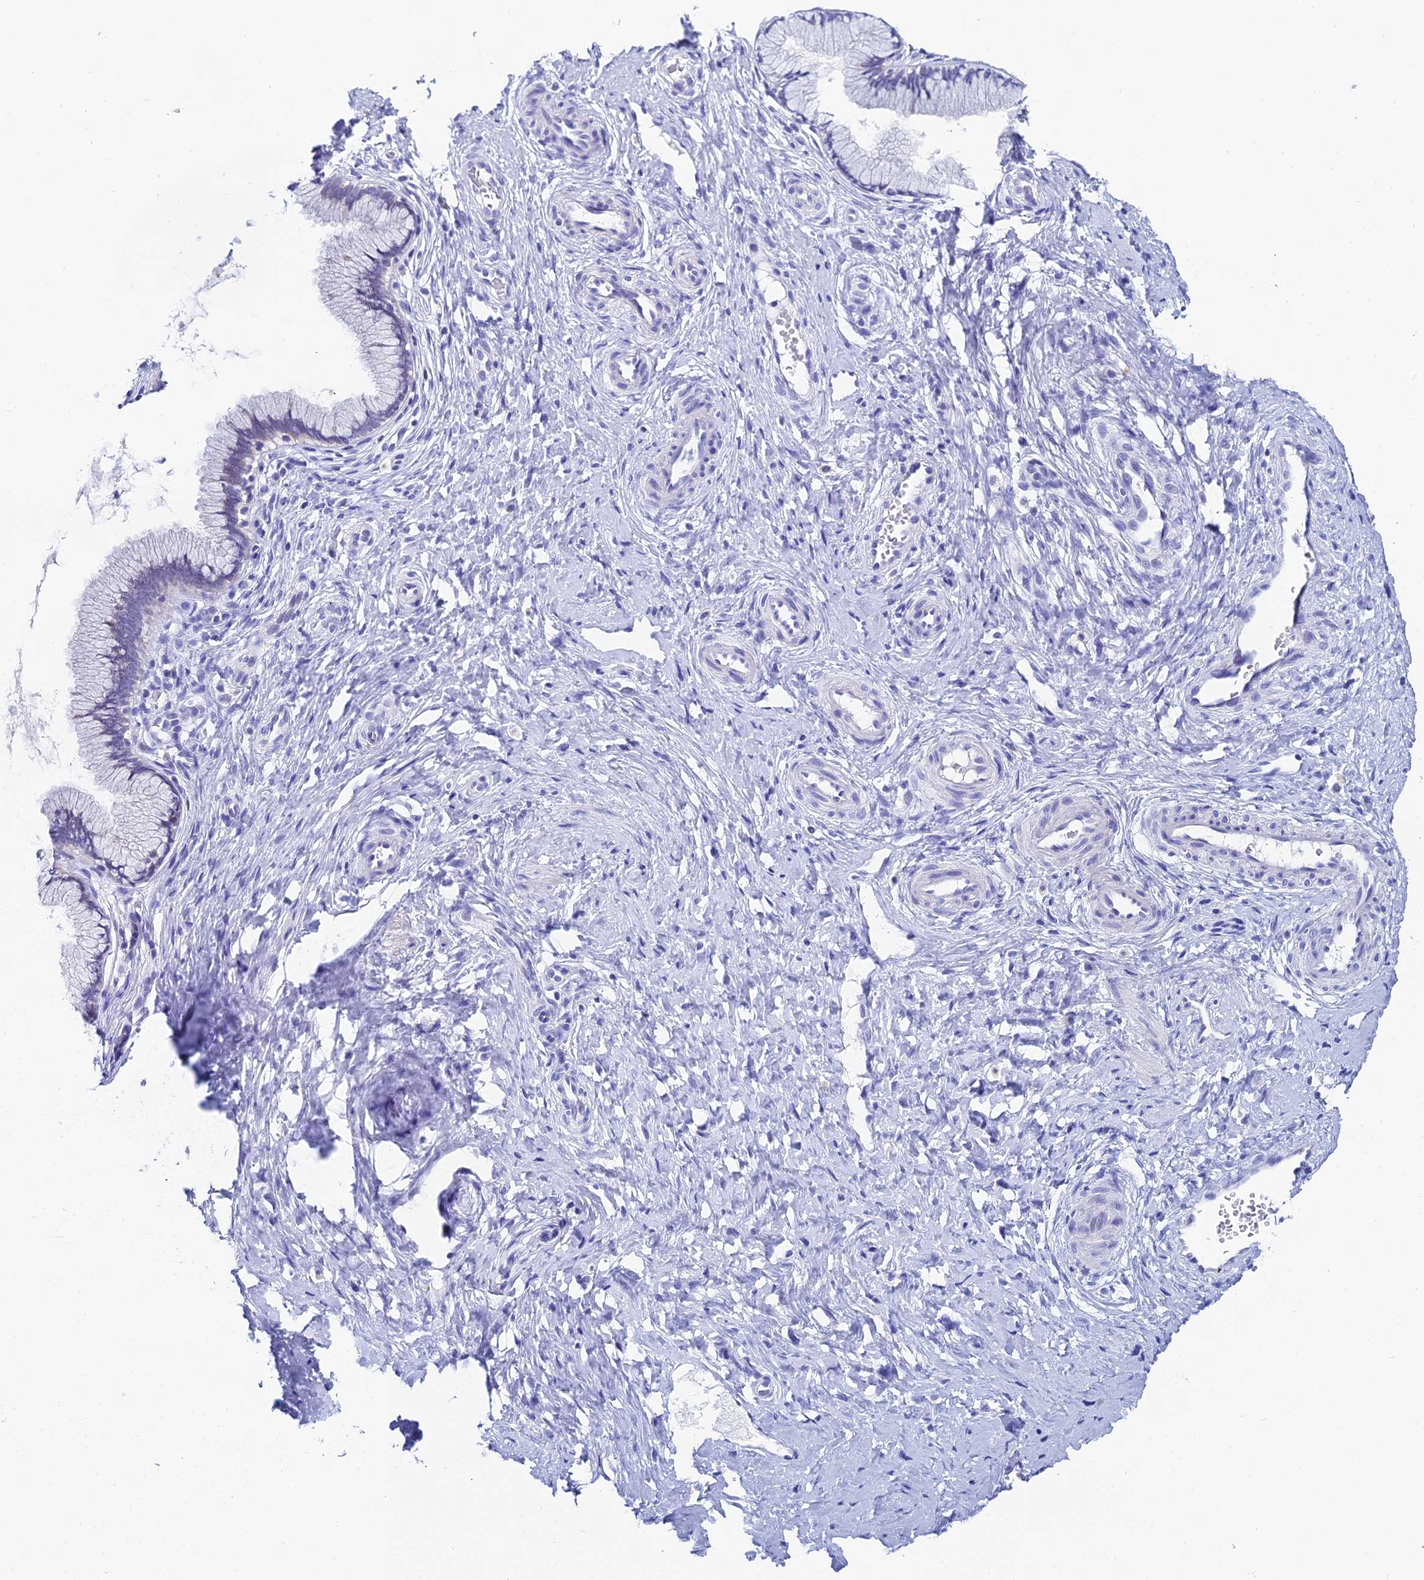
{"staining": {"intensity": "negative", "quantity": "none", "location": "none"}, "tissue": "cervix", "cell_type": "Glandular cells", "image_type": "normal", "snomed": [{"axis": "morphology", "description": "Normal tissue, NOS"}, {"axis": "topography", "description": "Cervix"}], "caption": "Glandular cells show no significant protein positivity in benign cervix. (DAB (3,3'-diaminobenzidine) immunohistochemistry (IHC) visualized using brightfield microscopy, high magnification).", "gene": "OCM2", "patient": {"sex": "female", "age": 36}}